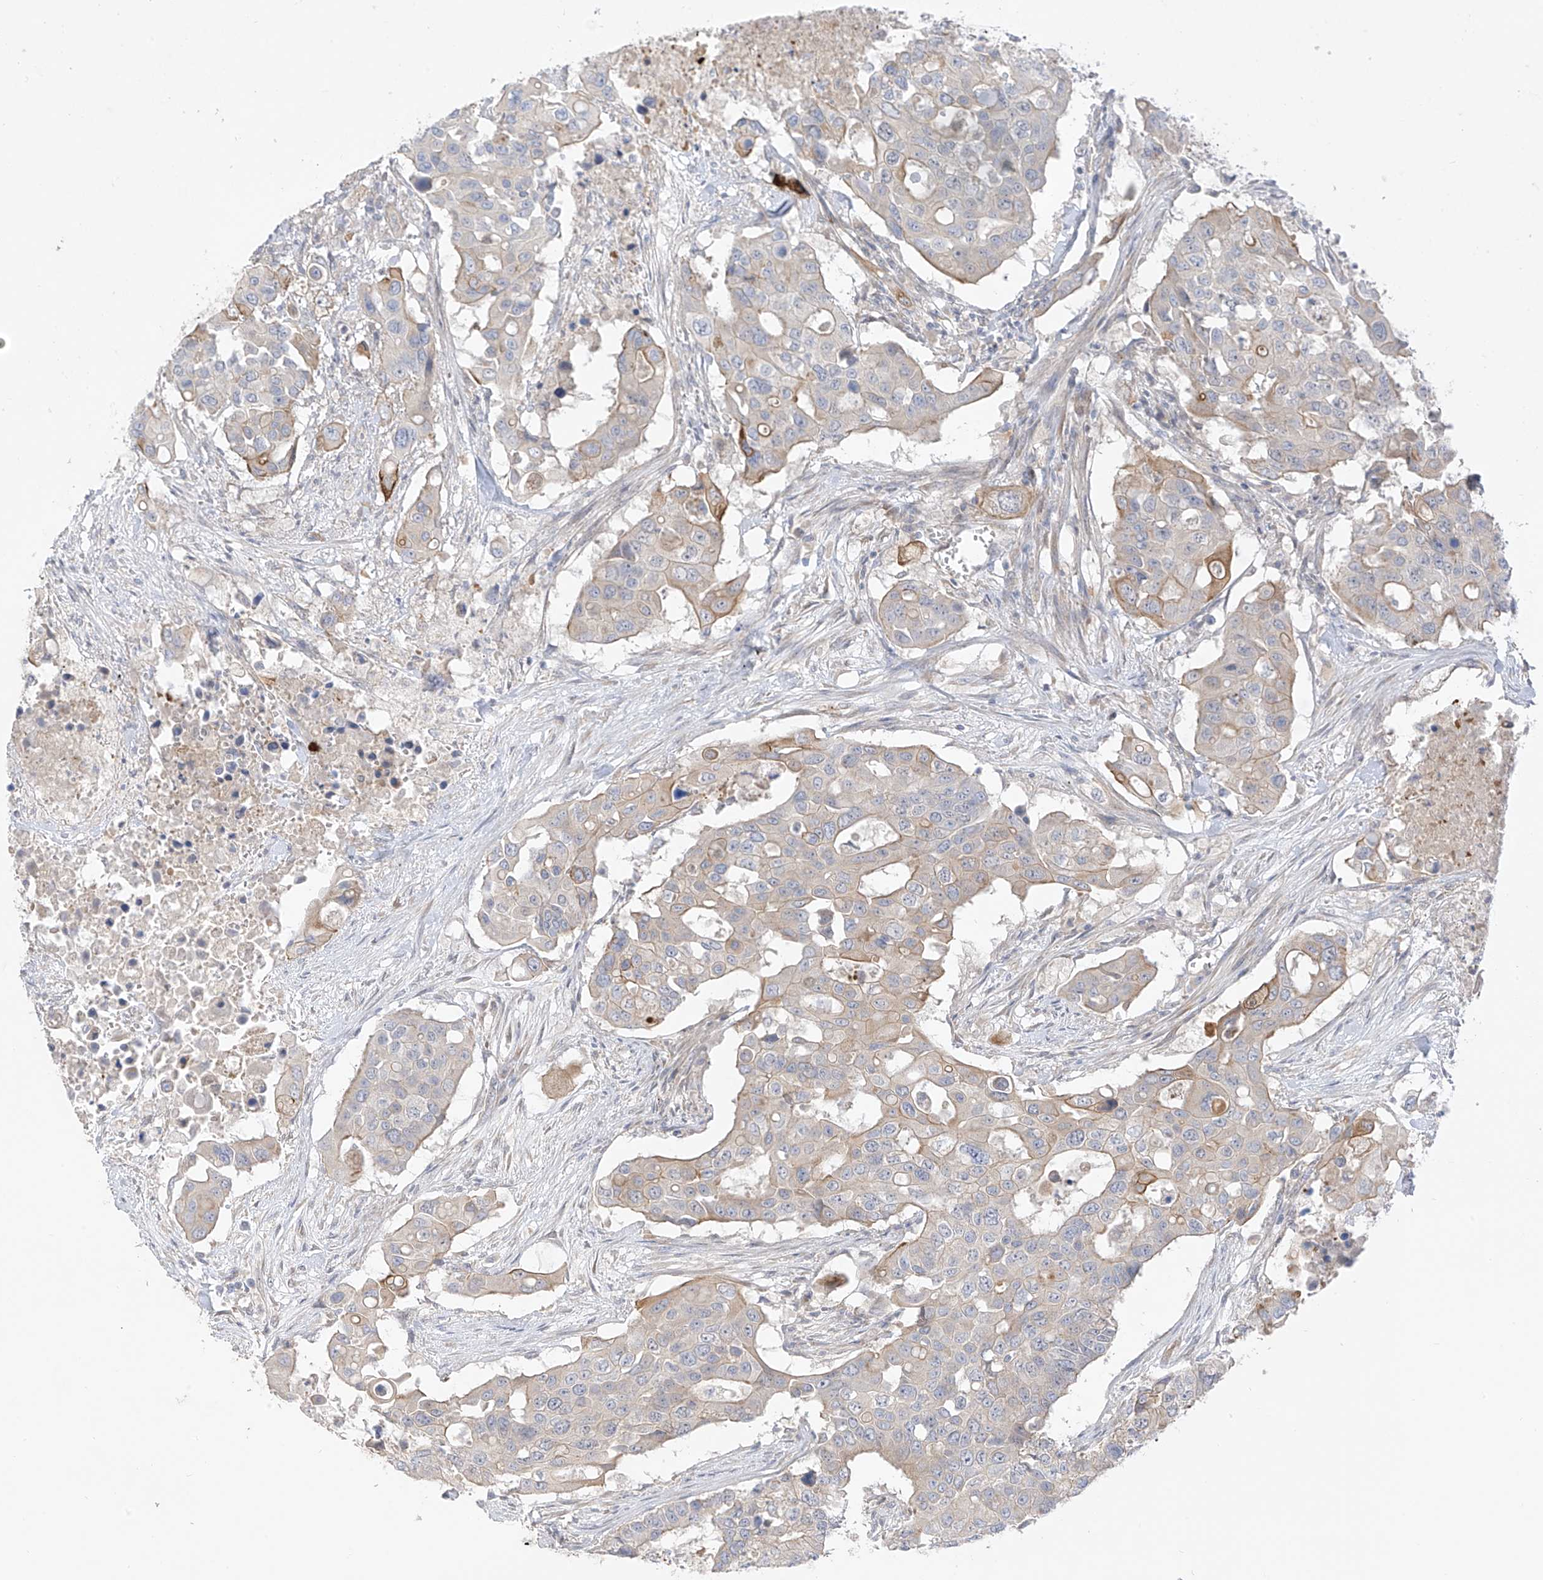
{"staining": {"intensity": "moderate", "quantity": "<25%", "location": "cytoplasmic/membranous"}, "tissue": "colorectal cancer", "cell_type": "Tumor cells", "image_type": "cancer", "snomed": [{"axis": "morphology", "description": "Adenocarcinoma, NOS"}, {"axis": "topography", "description": "Colon"}], "caption": "Immunohistochemical staining of colorectal cancer (adenocarcinoma) displays low levels of moderate cytoplasmic/membranous protein staining in about <25% of tumor cells. Immunohistochemistry stains the protein of interest in brown and the nuclei are stained blue.", "gene": "EIPR1", "patient": {"sex": "male", "age": 77}}